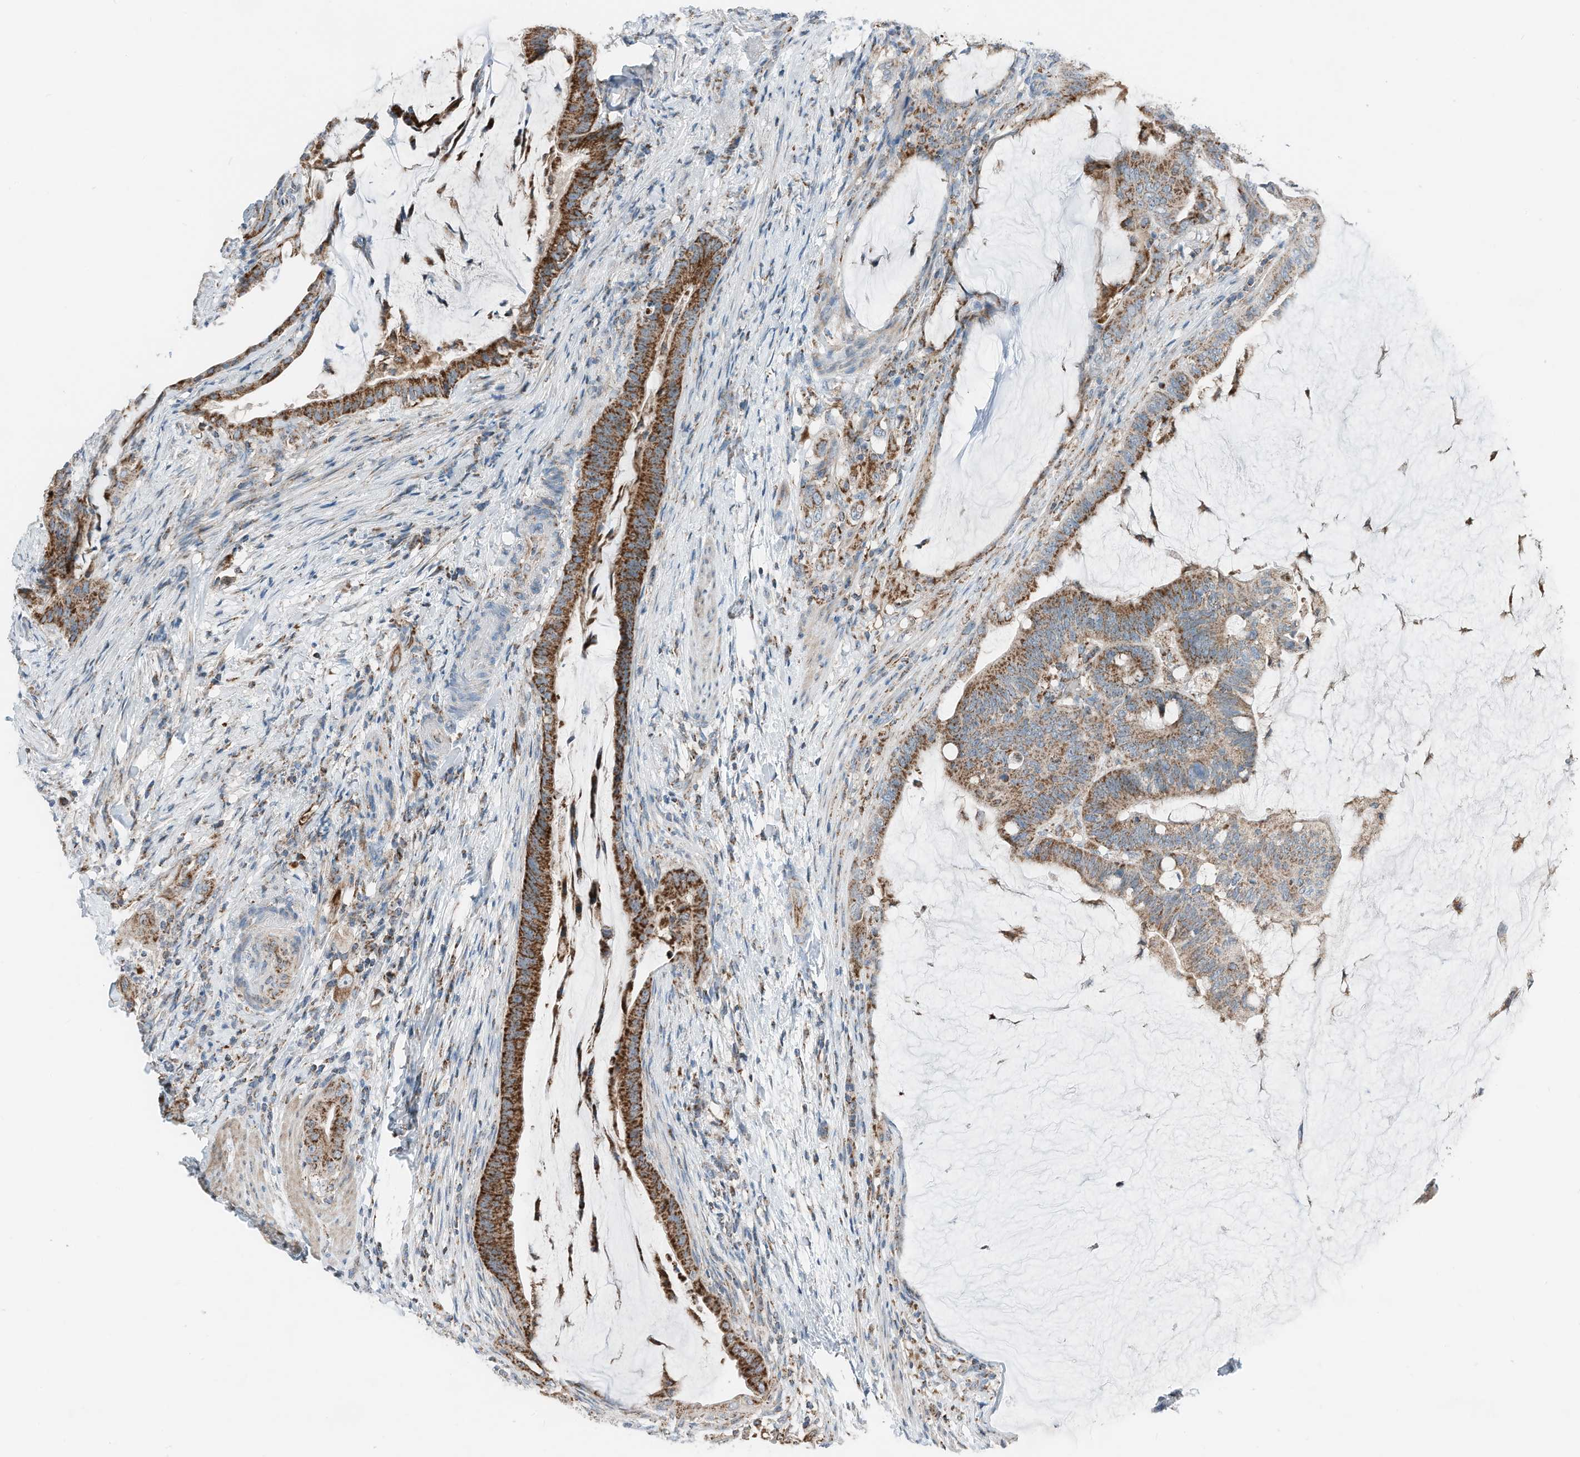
{"staining": {"intensity": "strong", "quantity": ">75%", "location": "cytoplasmic/membranous"}, "tissue": "colorectal cancer", "cell_type": "Tumor cells", "image_type": "cancer", "snomed": [{"axis": "morphology", "description": "Adenocarcinoma, NOS"}, {"axis": "topography", "description": "Colon"}], "caption": "Human colorectal adenocarcinoma stained with a brown dye demonstrates strong cytoplasmic/membranous positive staining in approximately >75% of tumor cells.", "gene": "RMND1", "patient": {"sex": "female", "age": 66}}